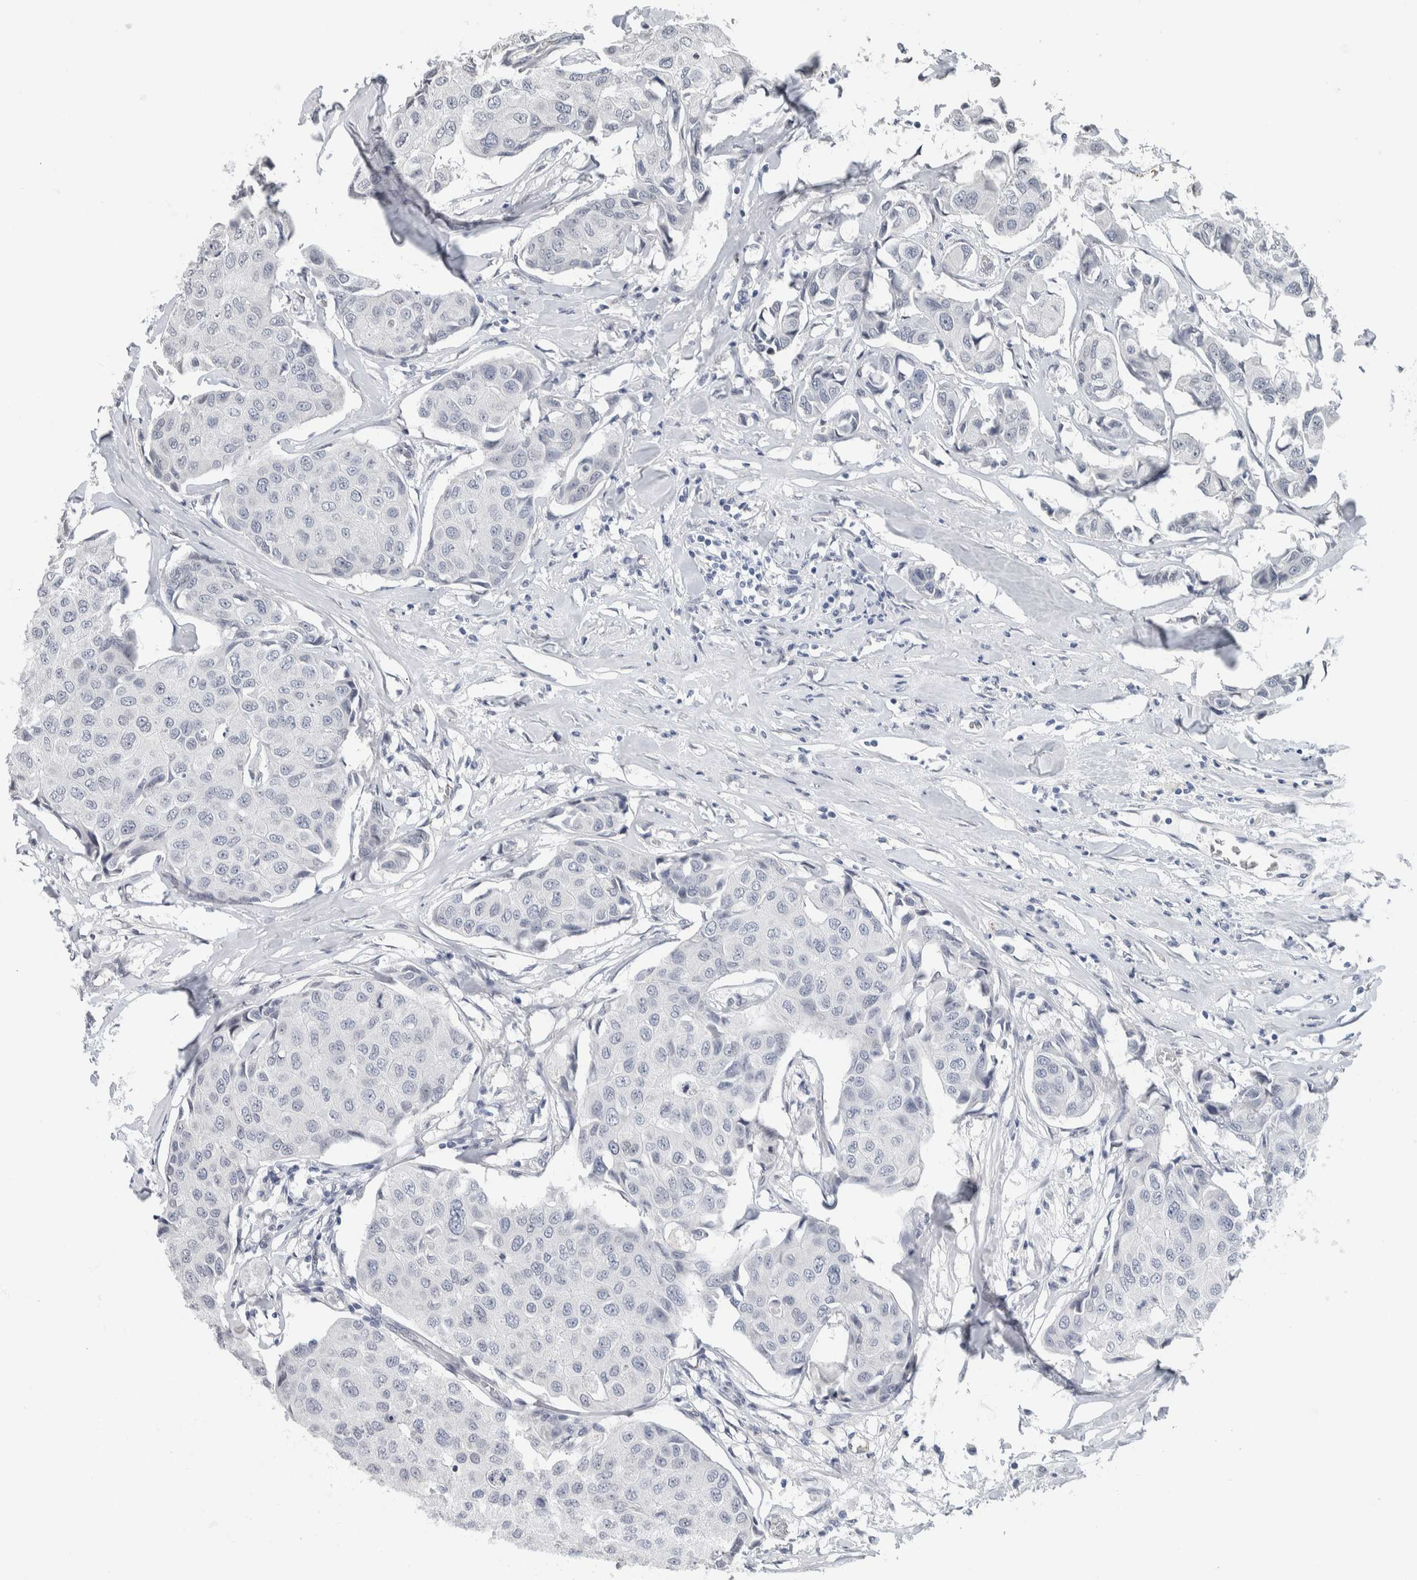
{"staining": {"intensity": "negative", "quantity": "none", "location": "none"}, "tissue": "breast cancer", "cell_type": "Tumor cells", "image_type": "cancer", "snomed": [{"axis": "morphology", "description": "Duct carcinoma"}, {"axis": "topography", "description": "Breast"}], "caption": "Immunohistochemistry (IHC) of human breast invasive ductal carcinoma displays no expression in tumor cells. (Stains: DAB (3,3'-diaminobenzidine) IHC with hematoxylin counter stain, Microscopy: brightfield microscopy at high magnification).", "gene": "NEFM", "patient": {"sex": "female", "age": 80}}